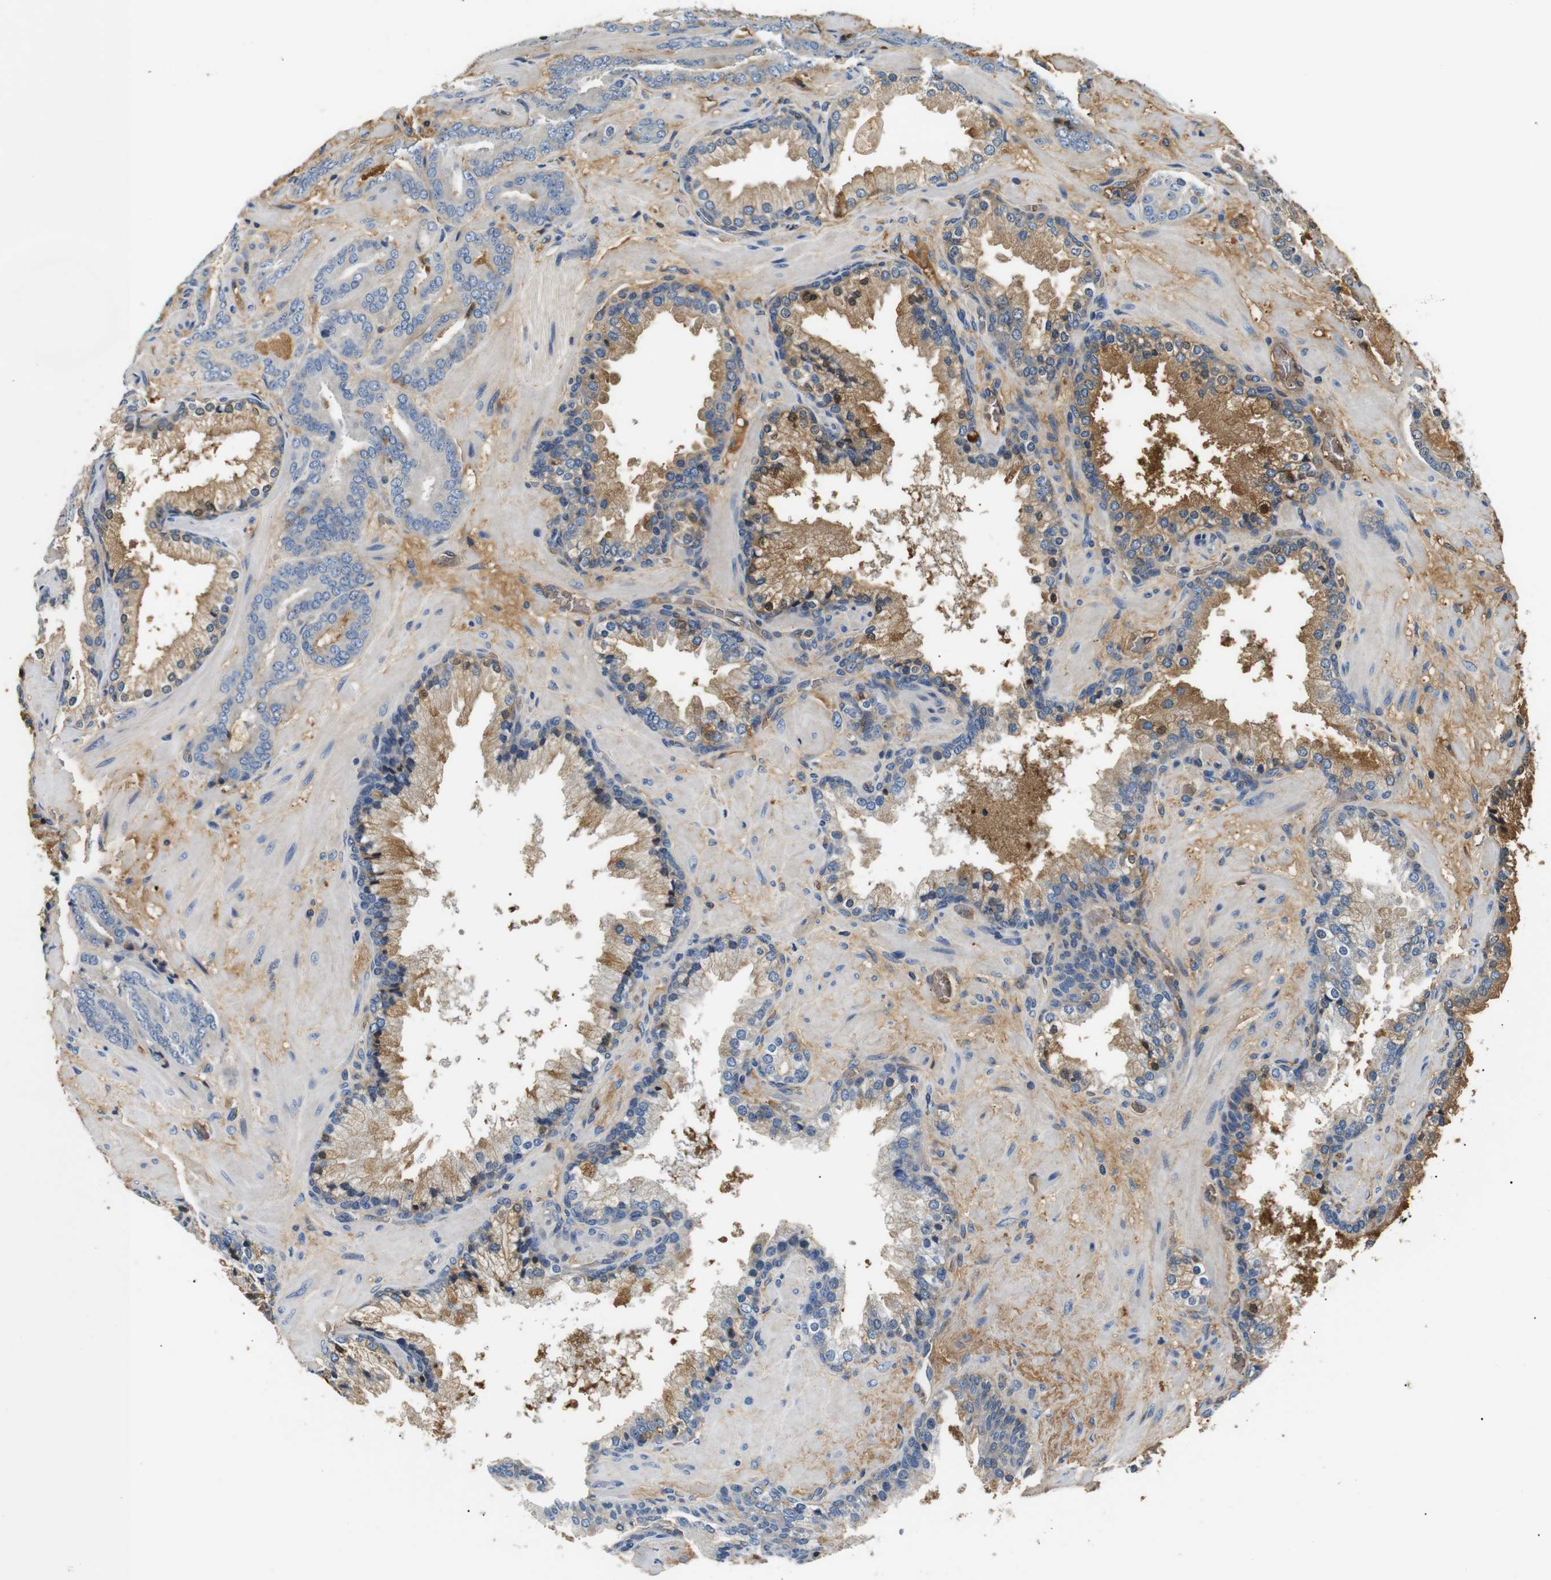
{"staining": {"intensity": "moderate", "quantity": "<25%", "location": "cytoplasmic/membranous"}, "tissue": "prostate cancer", "cell_type": "Tumor cells", "image_type": "cancer", "snomed": [{"axis": "morphology", "description": "Adenocarcinoma, Low grade"}, {"axis": "topography", "description": "Prostate"}], "caption": "Protein analysis of prostate cancer (low-grade adenocarcinoma) tissue displays moderate cytoplasmic/membranous positivity in about <25% of tumor cells. The staining was performed using DAB, with brown indicating positive protein expression. Nuclei are stained blue with hematoxylin.", "gene": "LHCGR", "patient": {"sex": "male", "age": 63}}